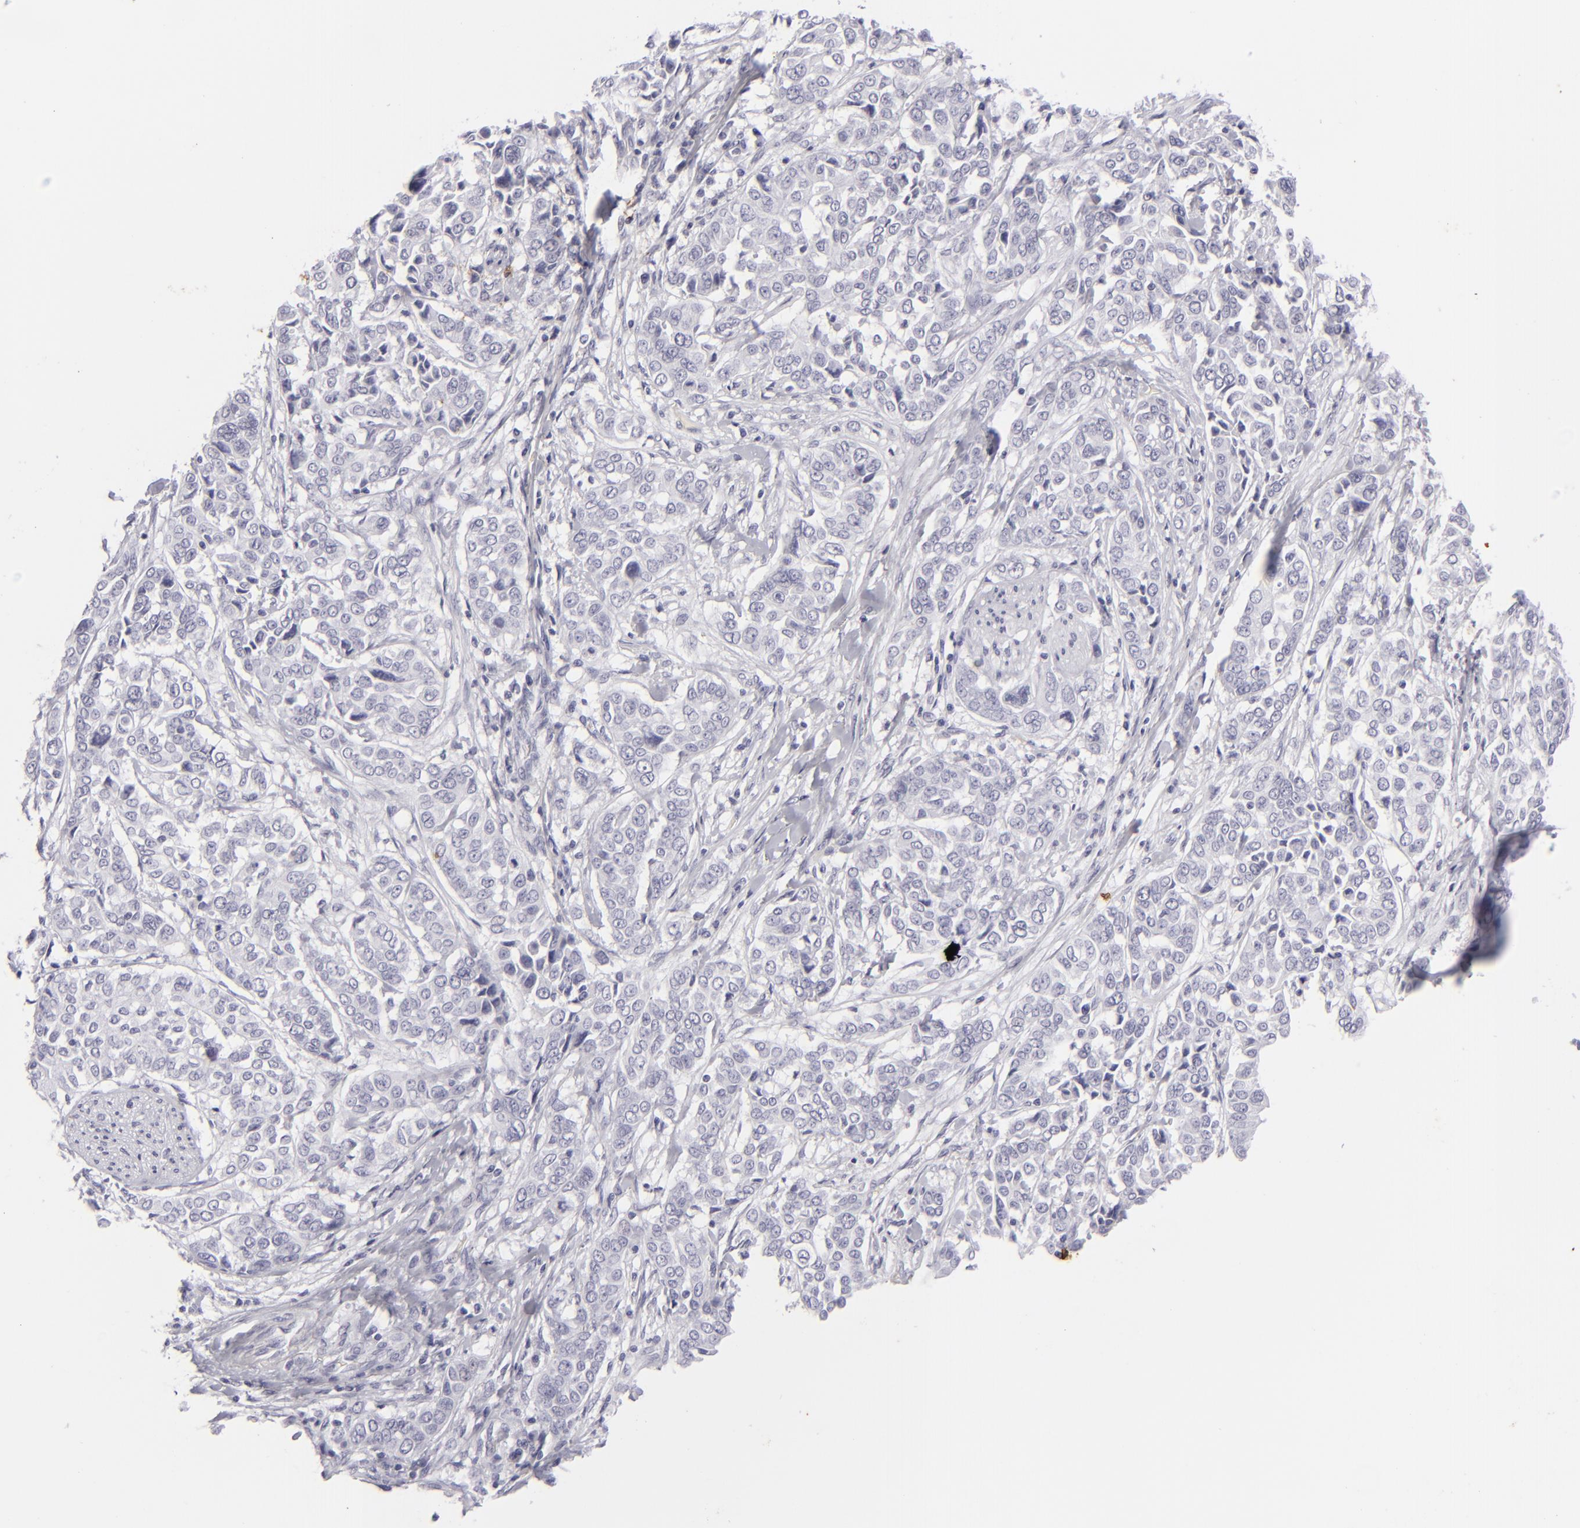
{"staining": {"intensity": "negative", "quantity": "none", "location": "none"}, "tissue": "pancreatic cancer", "cell_type": "Tumor cells", "image_type": "cancer", "snomed": [{"axis": "morphology", "description": "Adenocarcinoma, NOS"}, {"axis": "topography", "description": "Pancreas"}], "caption": "DAB immunohistochemical staining of human adenocarcinoma (pancreatic) demonstrates no significant staining in tumor cells. Nuclei are stained in blue.", "gene": "KRT1", "patient": {"sex": "female", "age": 52}}